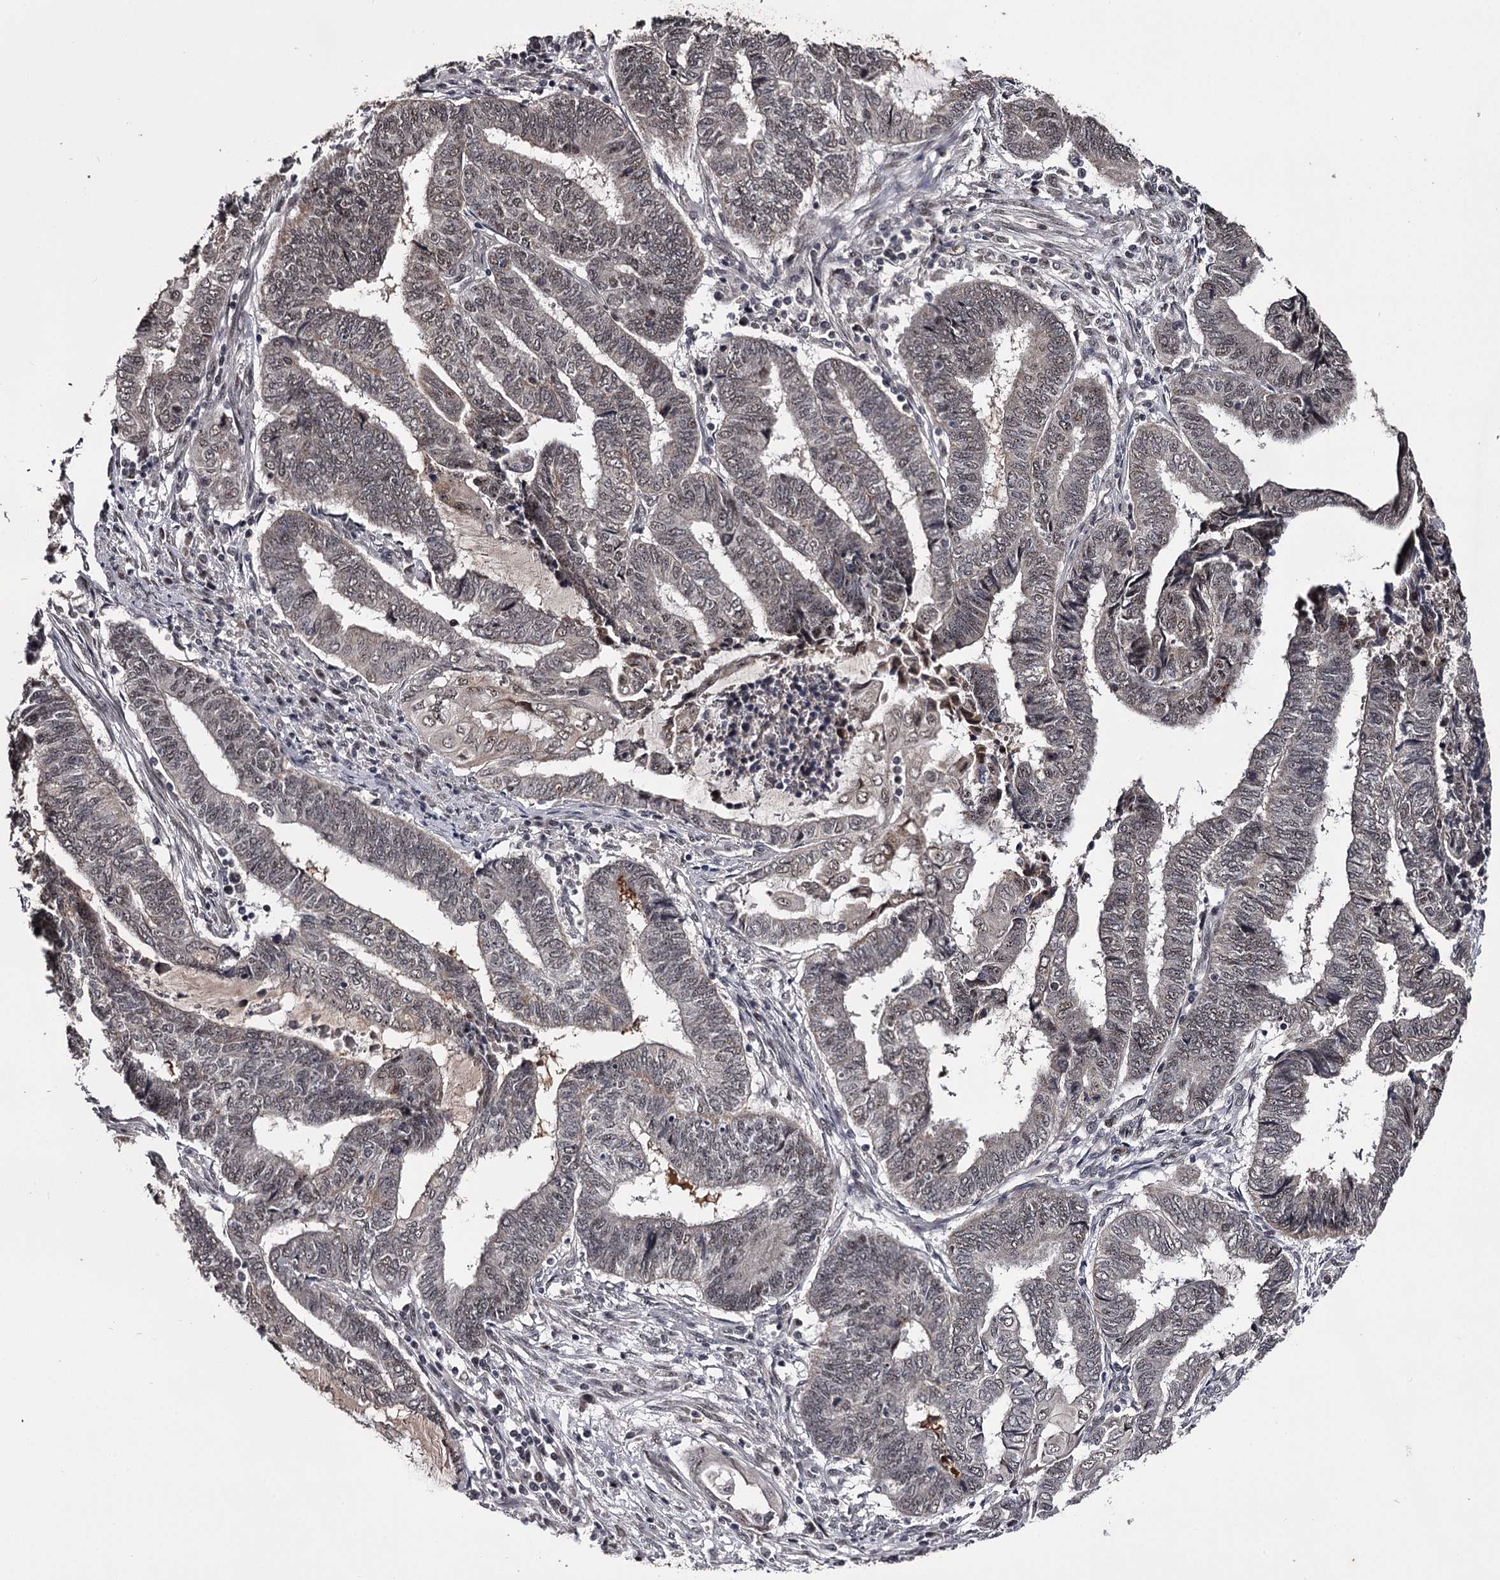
{"staining": {"intensity": "weak", "quantity": "25%-75%", "location": "nuclear"}, "tissue": "endometrial cancer", "cell_type": "Tumor cells", "image_type": "cancer", "snomed": [{"axis": "morphology", "description": "Adenocarcinoma, NOS"}, {"axis": "topography", "description": "Uterus"}, {"axis": "topography", "description": "Endometrium"}], "caption": "Protein expression analysis of human endometrial adenocarcinoma reveals weak nuclear expression in approximately 25%-75% of tumor cells.", "gene": "RNF44", "patient": {"sex": "female", "age": 70}}